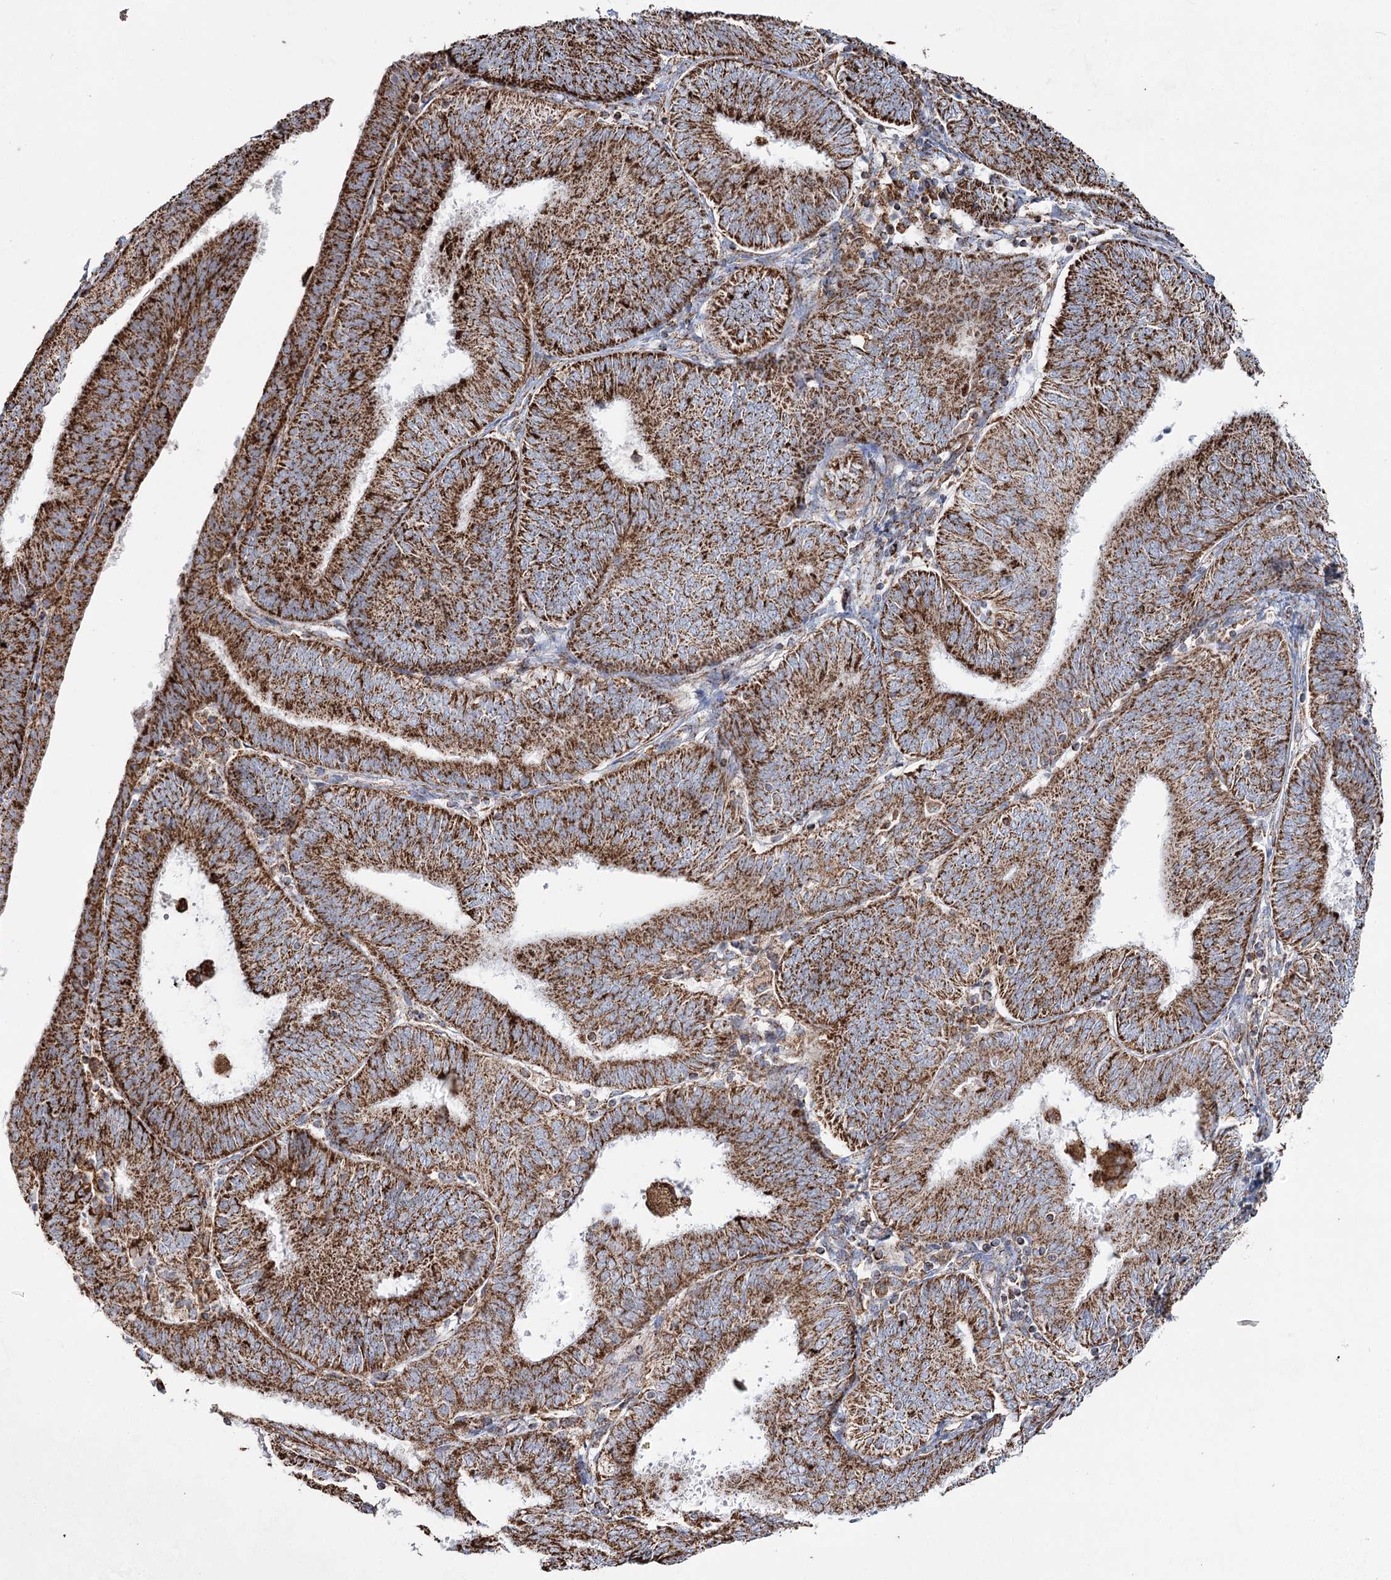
{"staining": {"intensity": "strong", "quantity": ">75%", "location": "cytoplasmic/membranous"}, "tissue": "endometrial cancer", "cell_type": "Tumor cells", "image_type": "cancer", "snomed": [{"axis": "morphology", "description": "Adenocarcinoma, NOS"}, {"axis": "topography", "description": "Endometrium"}], "caption": "Human adenocarcinoma (endometrial) stained with a brown dye exhibits strong cytoplasmic/membranous positive positivity in about >75% of tumor cells.", "gene": "CWF19L1", "patient": {"sex": "female", "age": 58}}